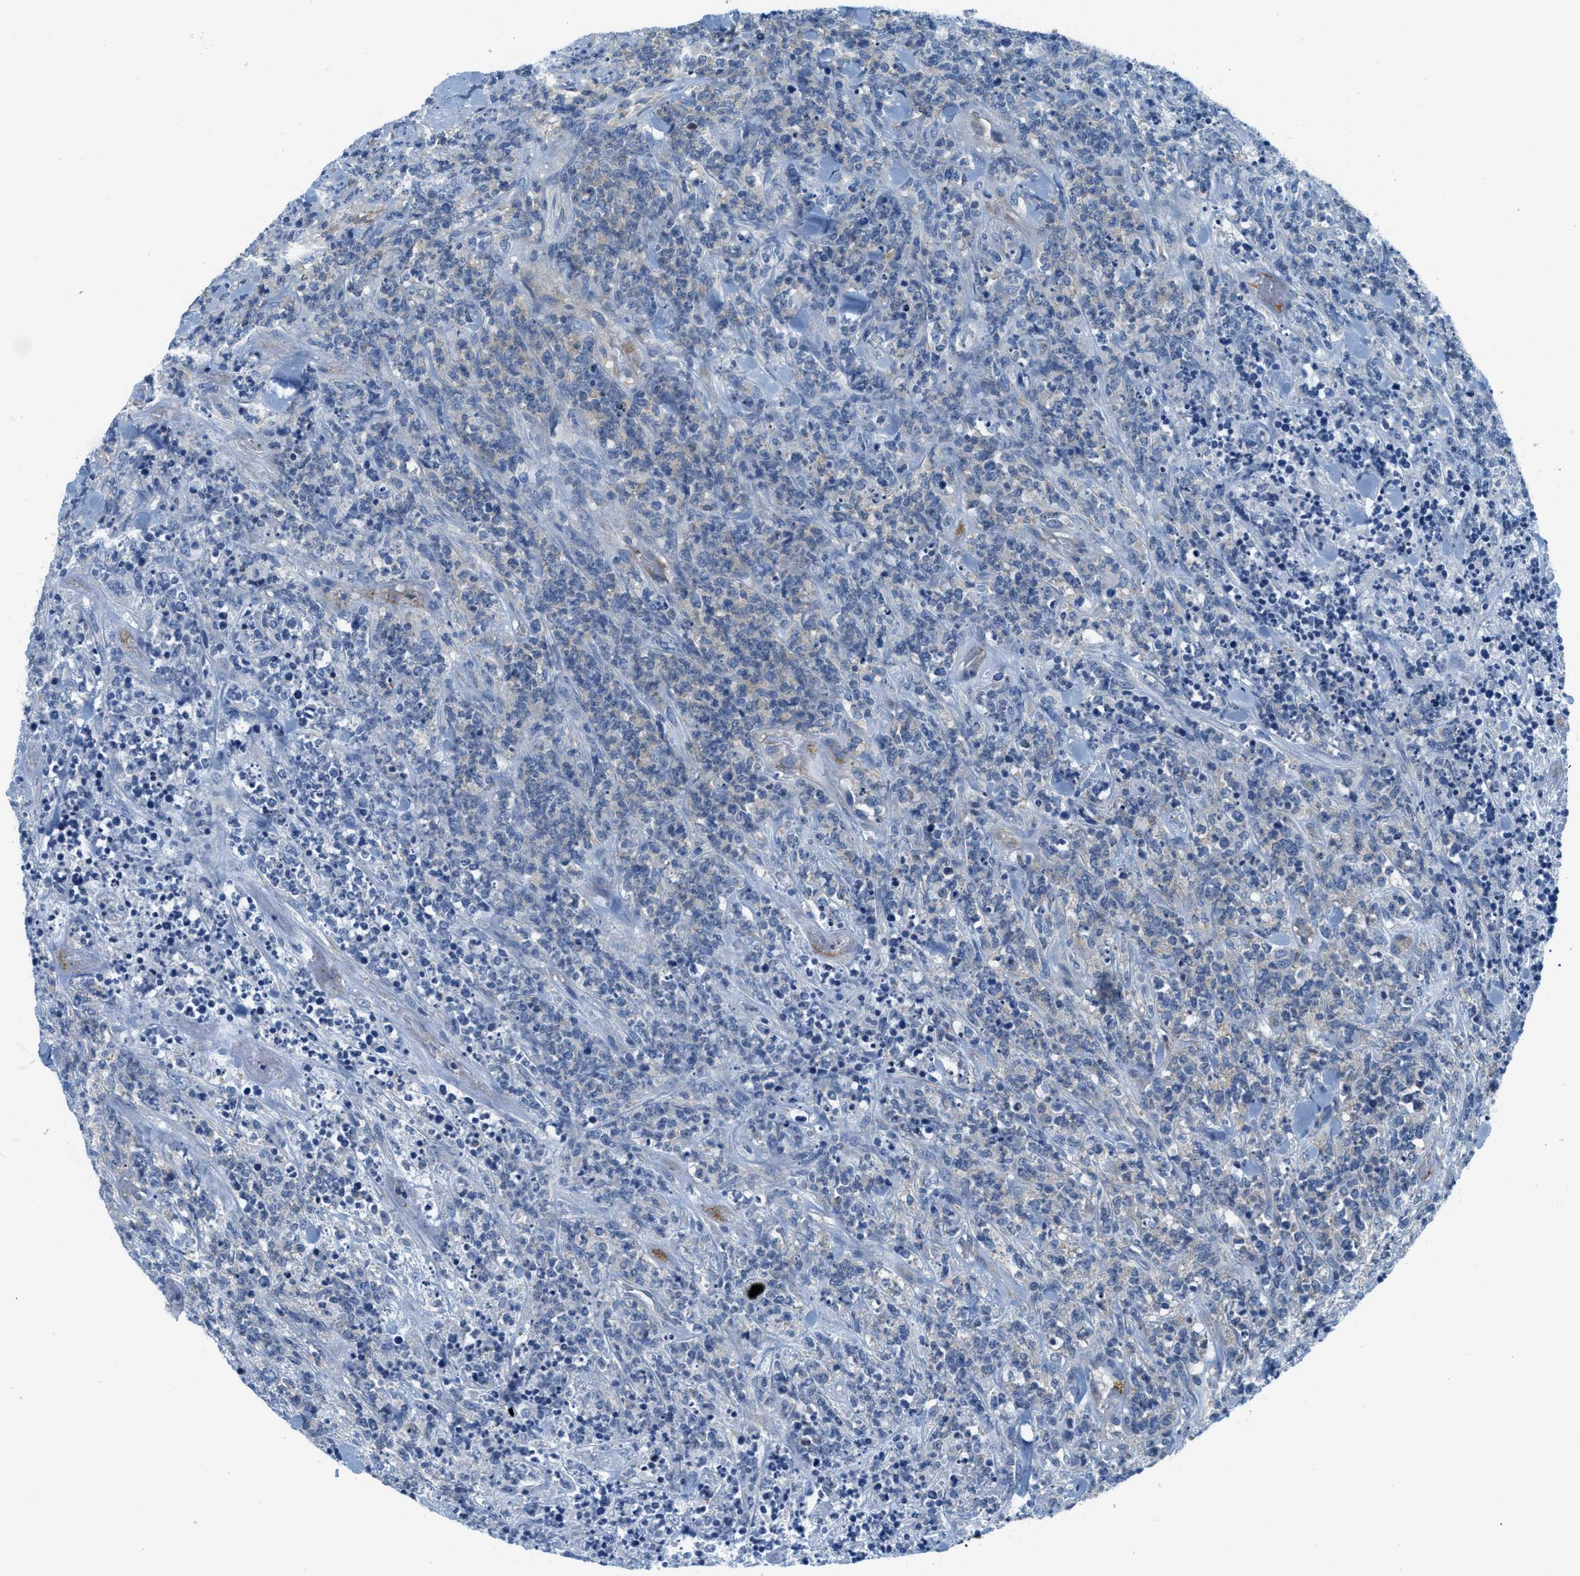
{"staining": {"intensity": "weak", "quantity": "<25%", "location": "cytoplasmic/membranous"}, "tissue": "lymphoma", "cell_type": "Tumor cells", "image_type": "cancer", "snomed": [{"axis": "morphology", "description": "Malignant lymphoma, non-Hodgkin's type, High grade"}, {"axis": "topography", "description": "Soft tissue"}], "caption": "A histopathology image of human malignant lymphoma, non-Hodgkin's type (high-grade) is negative for staining in tumor cells. The staining was performed using DAB to visualize the protein expression in brown, while the nuclei were stained in blue with hematoxylin (Magnification: 20x).", "gene": "MAPRE2", "patient": {"sex": "male", "age": 18}}